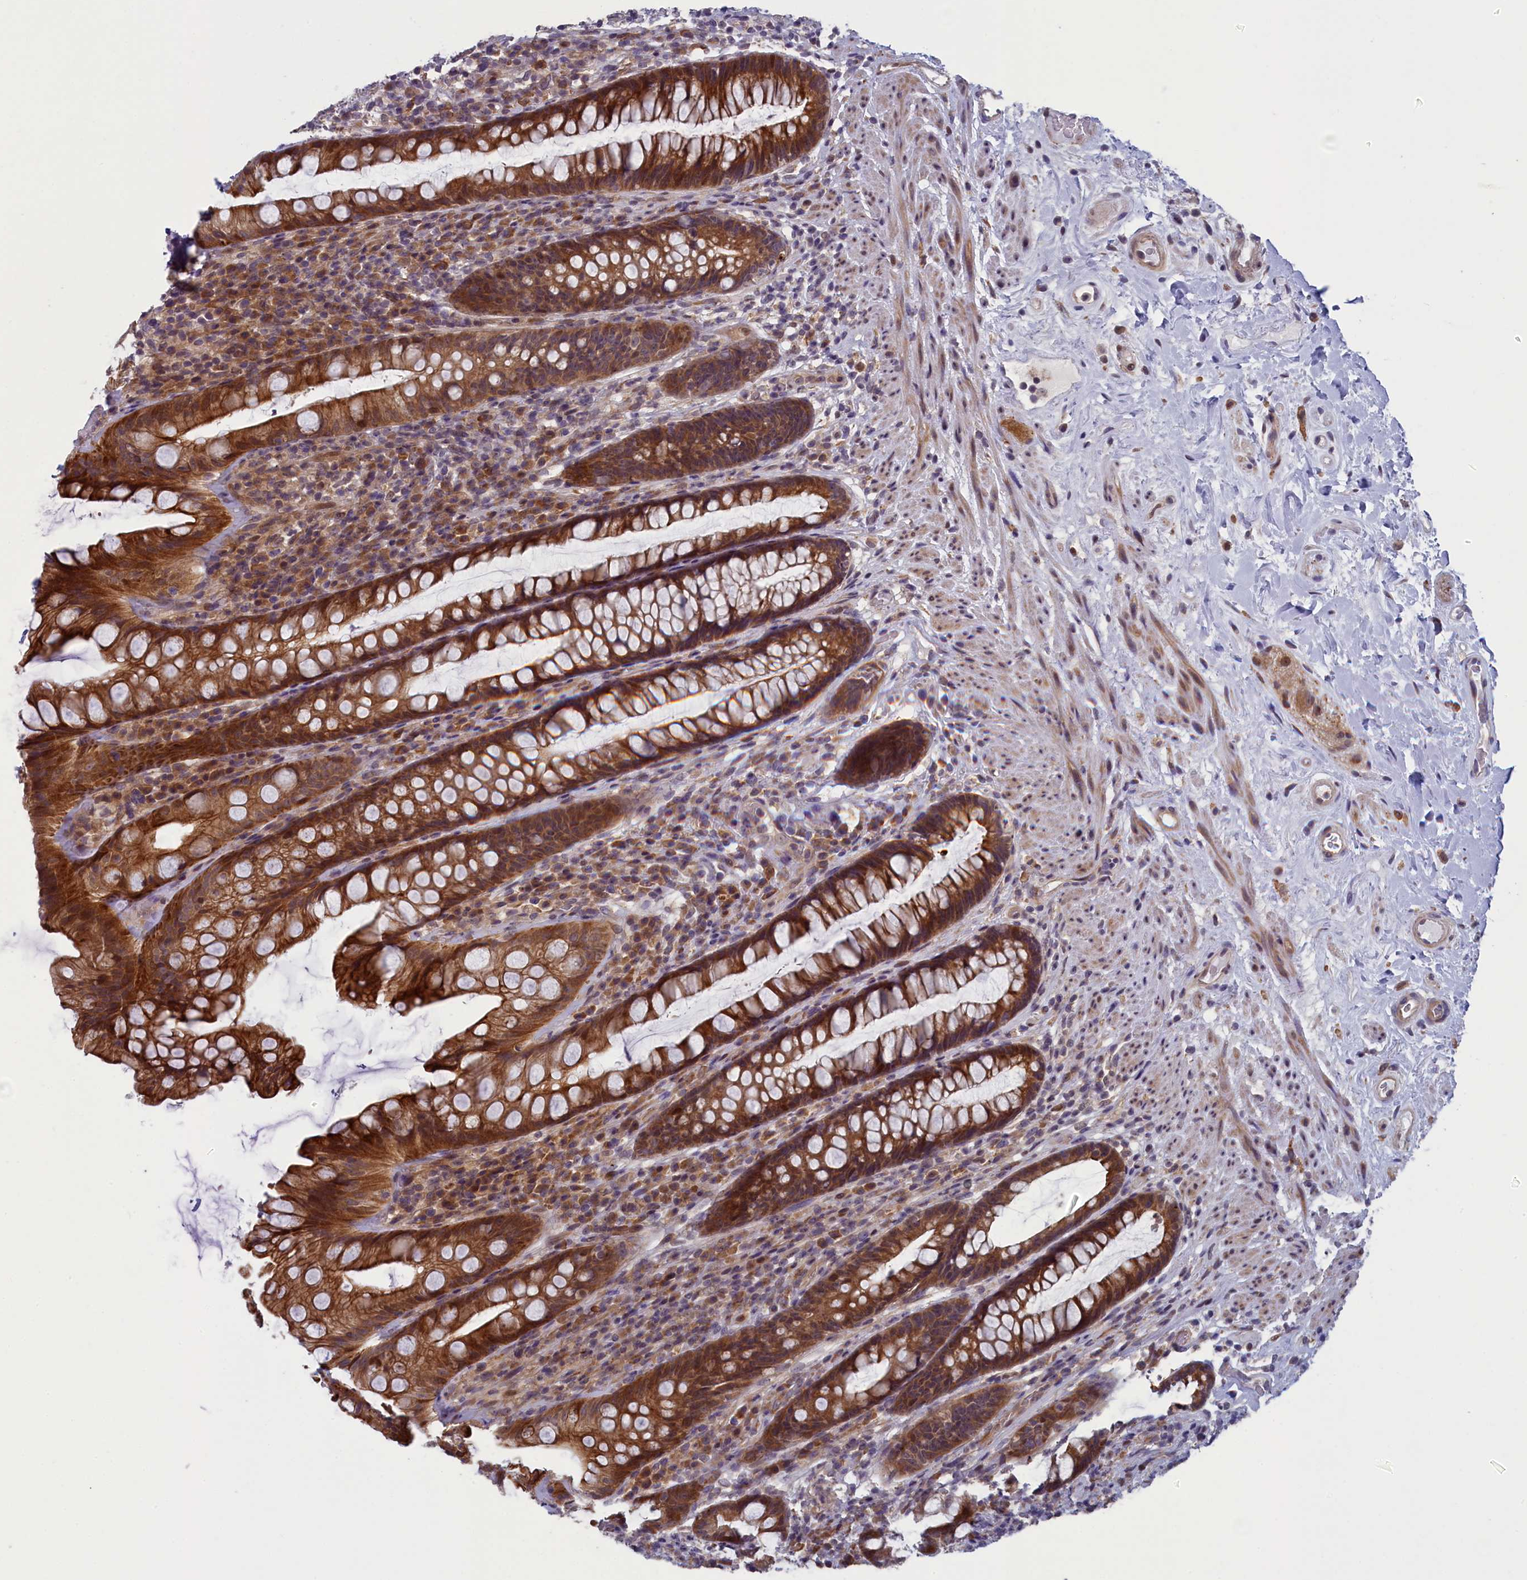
{"staining": {"intensity": "strong", "quantity": ">75%", "location": "cytoplasmic/membranous"}, "tissue": "rectum", "cell_type": "Glandular cells", "image_type": "normal", "snomed": [{"axis": "morphology", "description": "Normal tissue, NOS"}, {"axis": "topography", "description": "Rectum"}], "caption": "Immunohistochemistry staining of benign rectum, which shows high levels of strong cytoplasmic/membranous staining in about >75% of glandular cells indicating strong cytoplasmic/membranous protein expression. The staining was performed using DAB (brown) for protein detection and nuclei were counterstained in hematoxylin (blue).", "gene": "ANKRD39", "patient": {"sex": "male", "age": 74}}